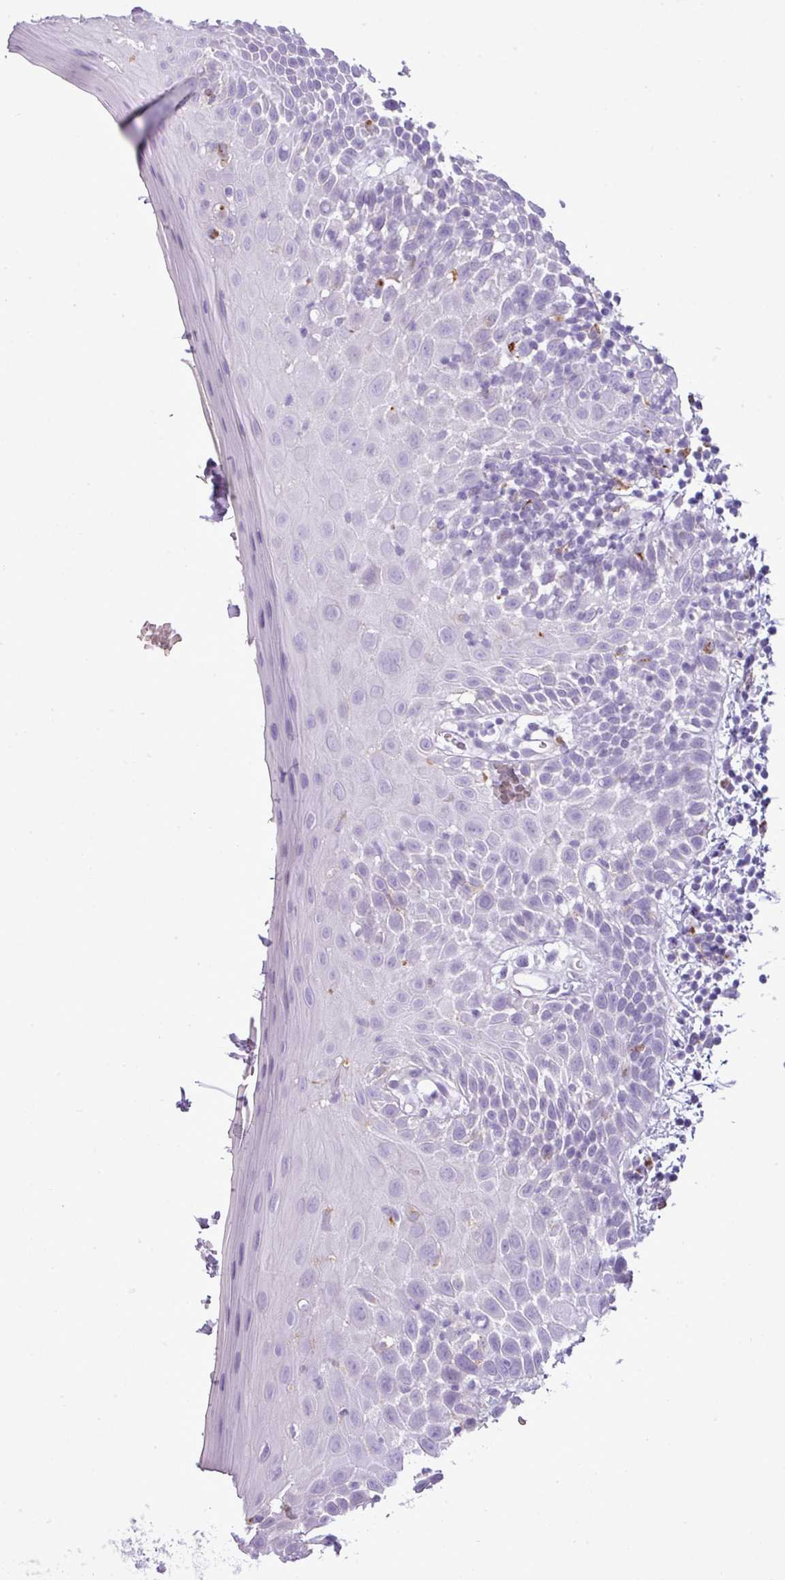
{"staining": {"intensity": "negative", "quantity": "none", "location": "none"}, "tissue": "oral mucosa", "cell_type": "Squamous epithelial cells", "image_type": "normal", "snomed": [{"axis": "morphology", "description": "Normal tissue, NOS"}, {"axis": "morphology", "description": "Squamous cell carcinoma, NOS"}, {"axis": "topography", "description": "Oral tissue"}, {"axis": "topography", "description": "Tounge, NOS"}, {"axis": "topography", "description": "Head-Neck"}], "caption": "DAB (3,3'-diaminobenzidine) immunohistochemical staining of normal human oral mucosa reveals no significant staining in squamous epithelial cells.", "gene": "RBMXL2", "patient": {"sex": "male", "age": 76}}